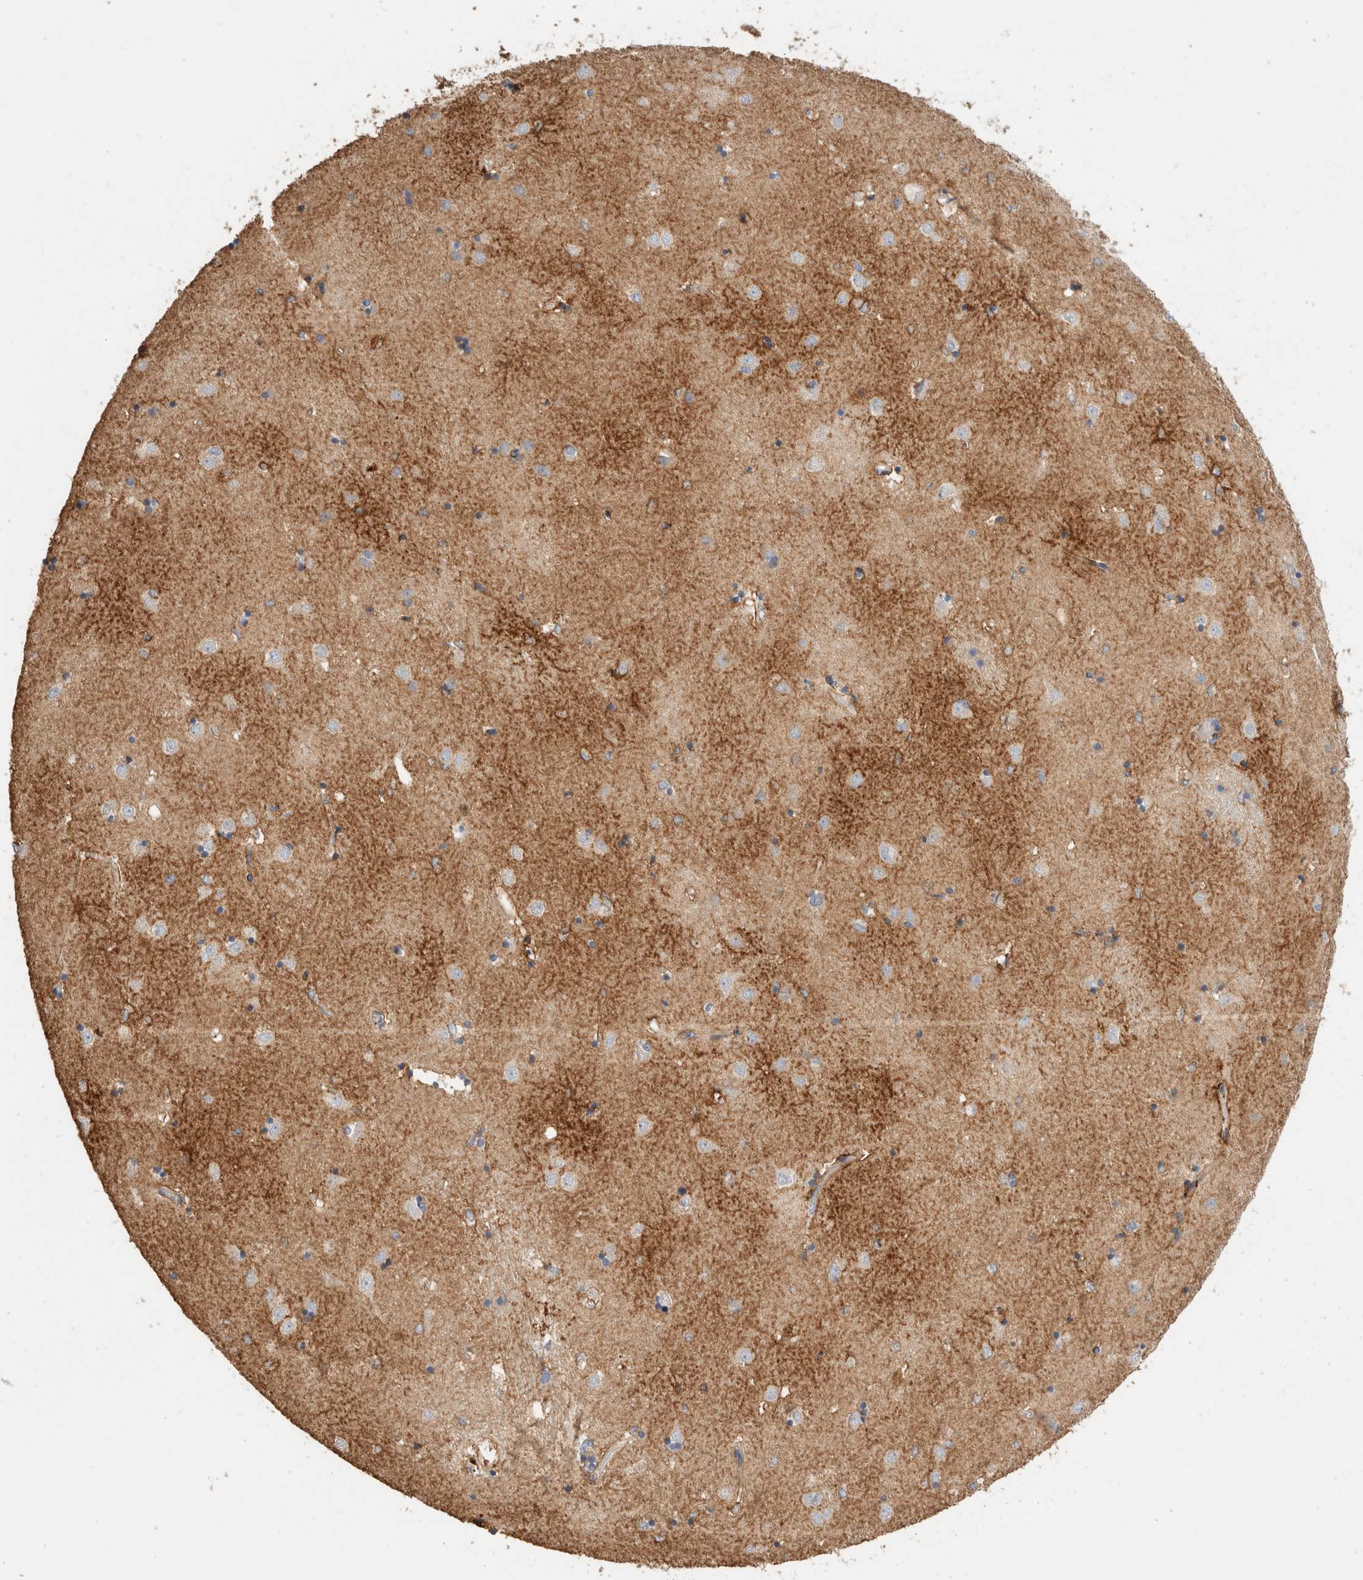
{"staining": {"intensity": "weak", "quantity": "<25%", "location": "cytoplasmic/membranous"}, "tissue": "caudate", "cell_type": "Glial cells", "image_type": "normal", "snomed": [{"axis": "morphology", "description": "Normal tissue, NOS"}, {"axis": "topography", "description": "Lateral ventricle wall"}], "caption": "There is no significant expression in glial cells of caudate. (Stains: DAB (3,3'-diaminobenzidine) immunohistochemistry (IHC) with hematoxylin counter stain, Microscopy: brightfield microscopy at high magnification).", "gene": "PROS1", "patient": {"sex": "male", "age": 45}}